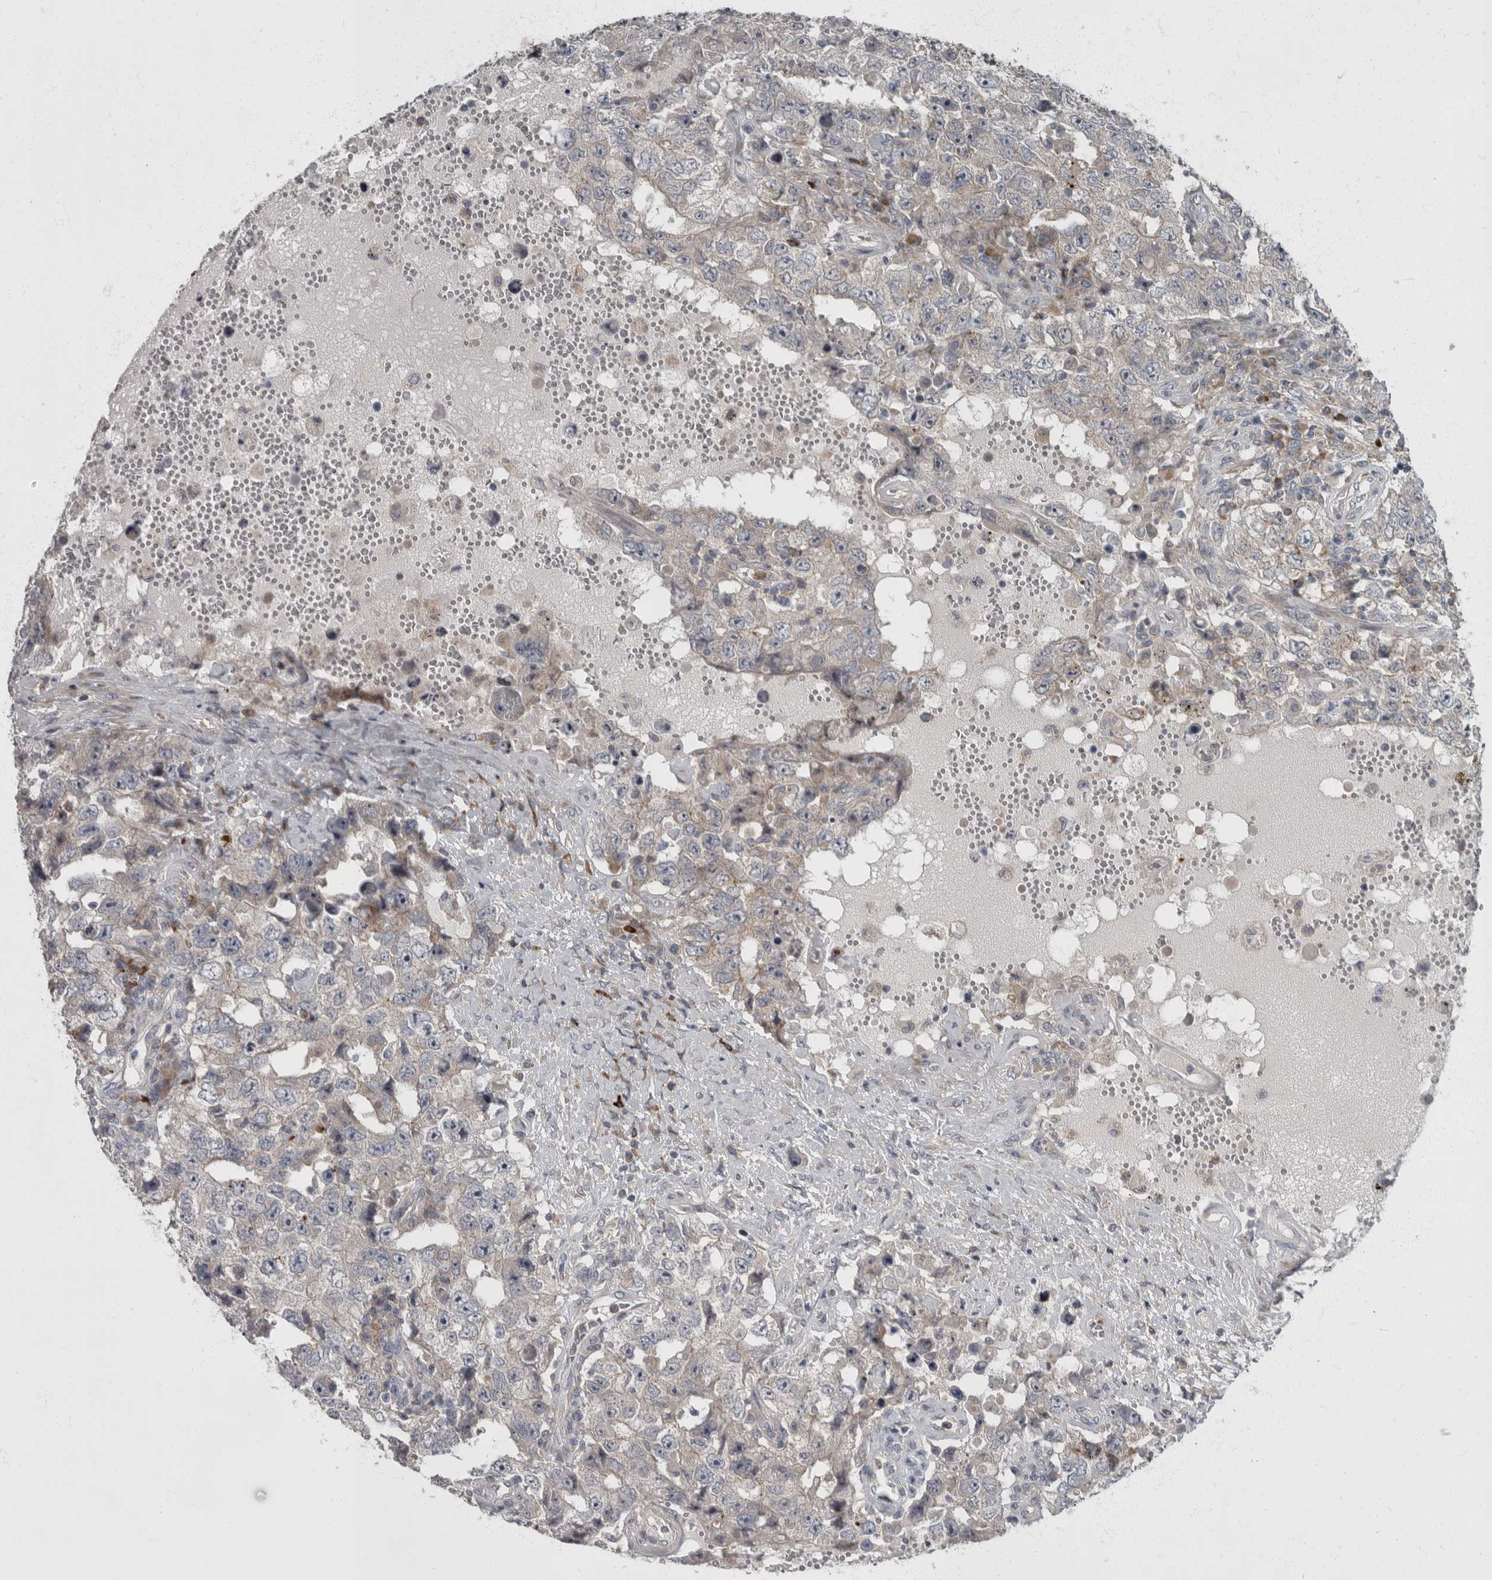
{"staining": {"intensity": "negative", "quantity": "none", "location": "none"}, "tissue": "testis cancer", "cell_type": "Tumor cells", "image_type": "cancer", "snomed": [{"axis": "morphology", "description": "Carcinoma, Embryonal, NOS"}, {"axis": "topography", "description": "Testis"}], "caption": "High power microscopy photomicrograph of an immunohistochemistry micrograph of embryonal carcinoma (testis), revealing no significant staining in tumor cells. (Immunohistochemistry (ihc), brightfield microscopy, high magnification).", "gene": "CDC42BPG", "patient": {"sex": "male", "age": 26}}